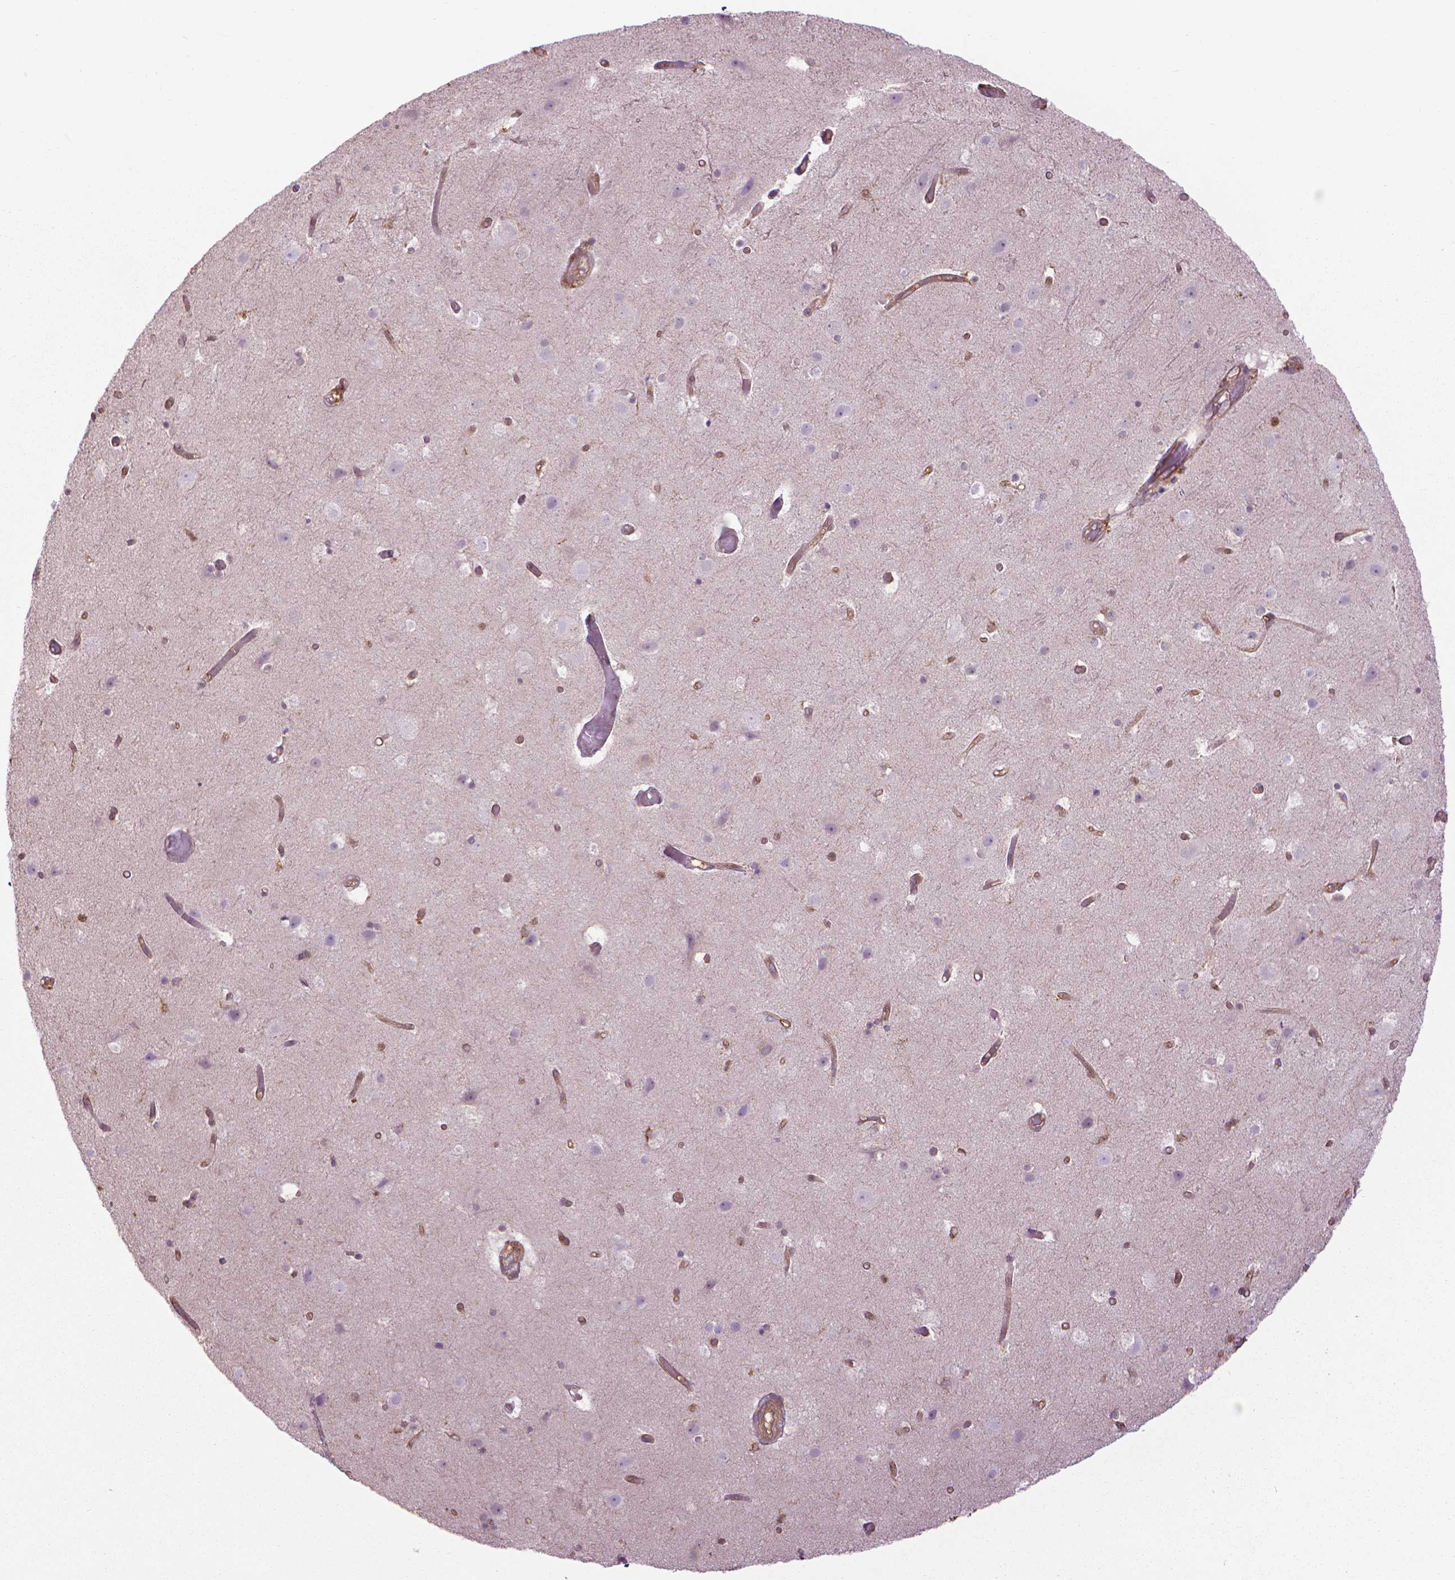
{"staining": {"intensity": "moderate", "quantity": ">75%", "location": "cytoplasmic/membranous"}, "tissue": "cerebral cortex", "cell_type": "Endothelial cells", "image_type": "normal", "snomed": [{"axis": "morphology", "description": "Normal tissue, NOS"}, {"axis": "topography", "description": "Cerebral cortex"}], "caption": "Immunohistochemistry (IHC) staining of benign cerebral cortex, which exhibits medium levels of moderate cytoplasmic/membranous staining in about >75% of endothelial cells indicating moderate cytoplasmic/membranous protein staining. The staining was performed using DAB (brown) for protein detection and nuclei were counterstained in hematoxylin (blue).", "gene": "CORO1B", "patient": {"sex": "female", "age": 52}}